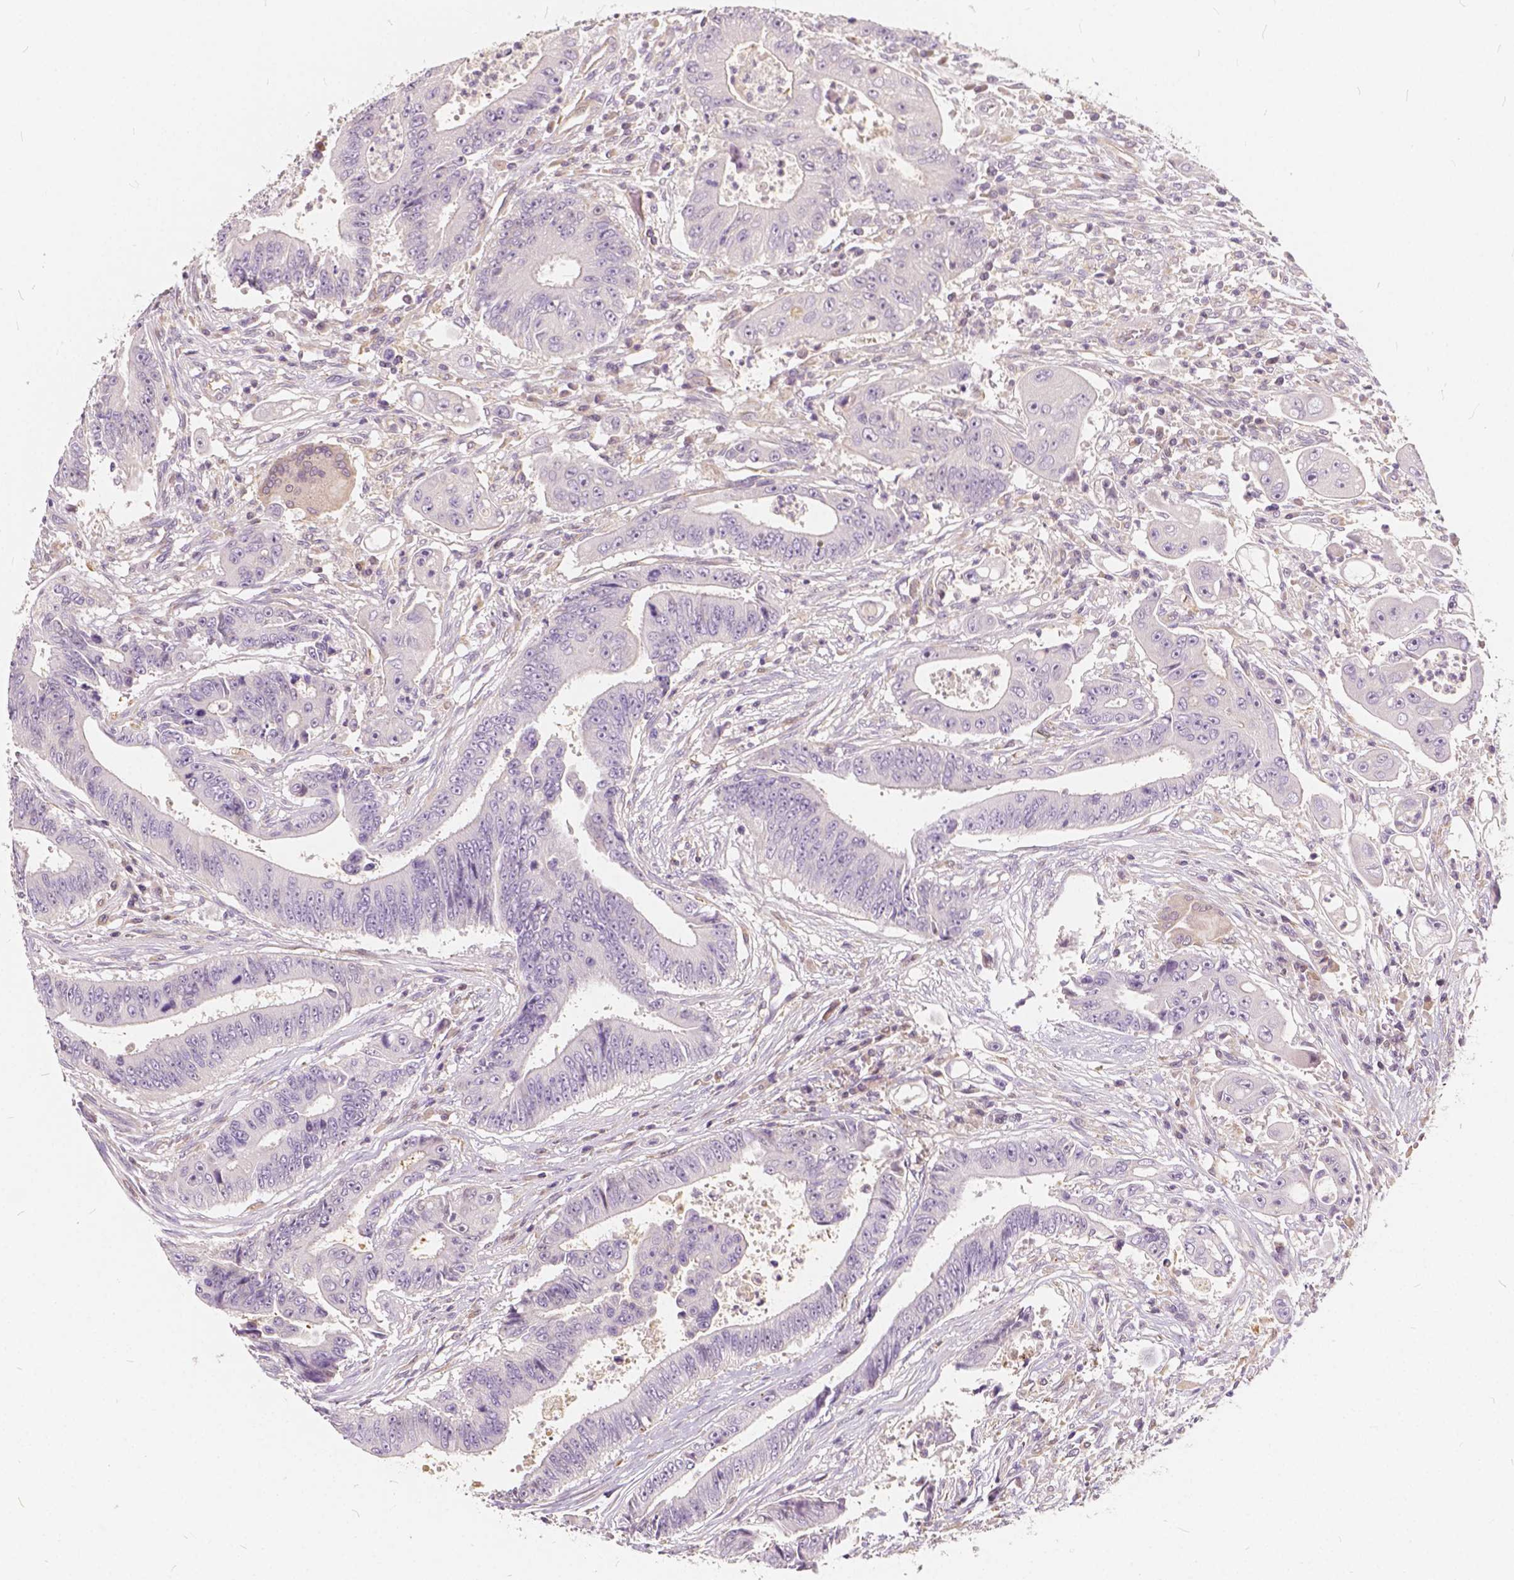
{"staining": {"intensity": "negative", "quantity": "none", "location": "none"}, "tissue": "colorectal cancer", "cell_type": "Tumor cells", "image_type": "cancer", "snomed": [{"axis": "morphology", "description": "Adenocarcinoma, NOS"}, {"axis": "topography", "description": "Rectum"}], "caption": "Colorectal adenocarcinoma was stained to show a protein in brown. There is no significant staining in tumor cells.", "gene": "KIAA0513", "patient": {"sex": "male", "age": 54}}